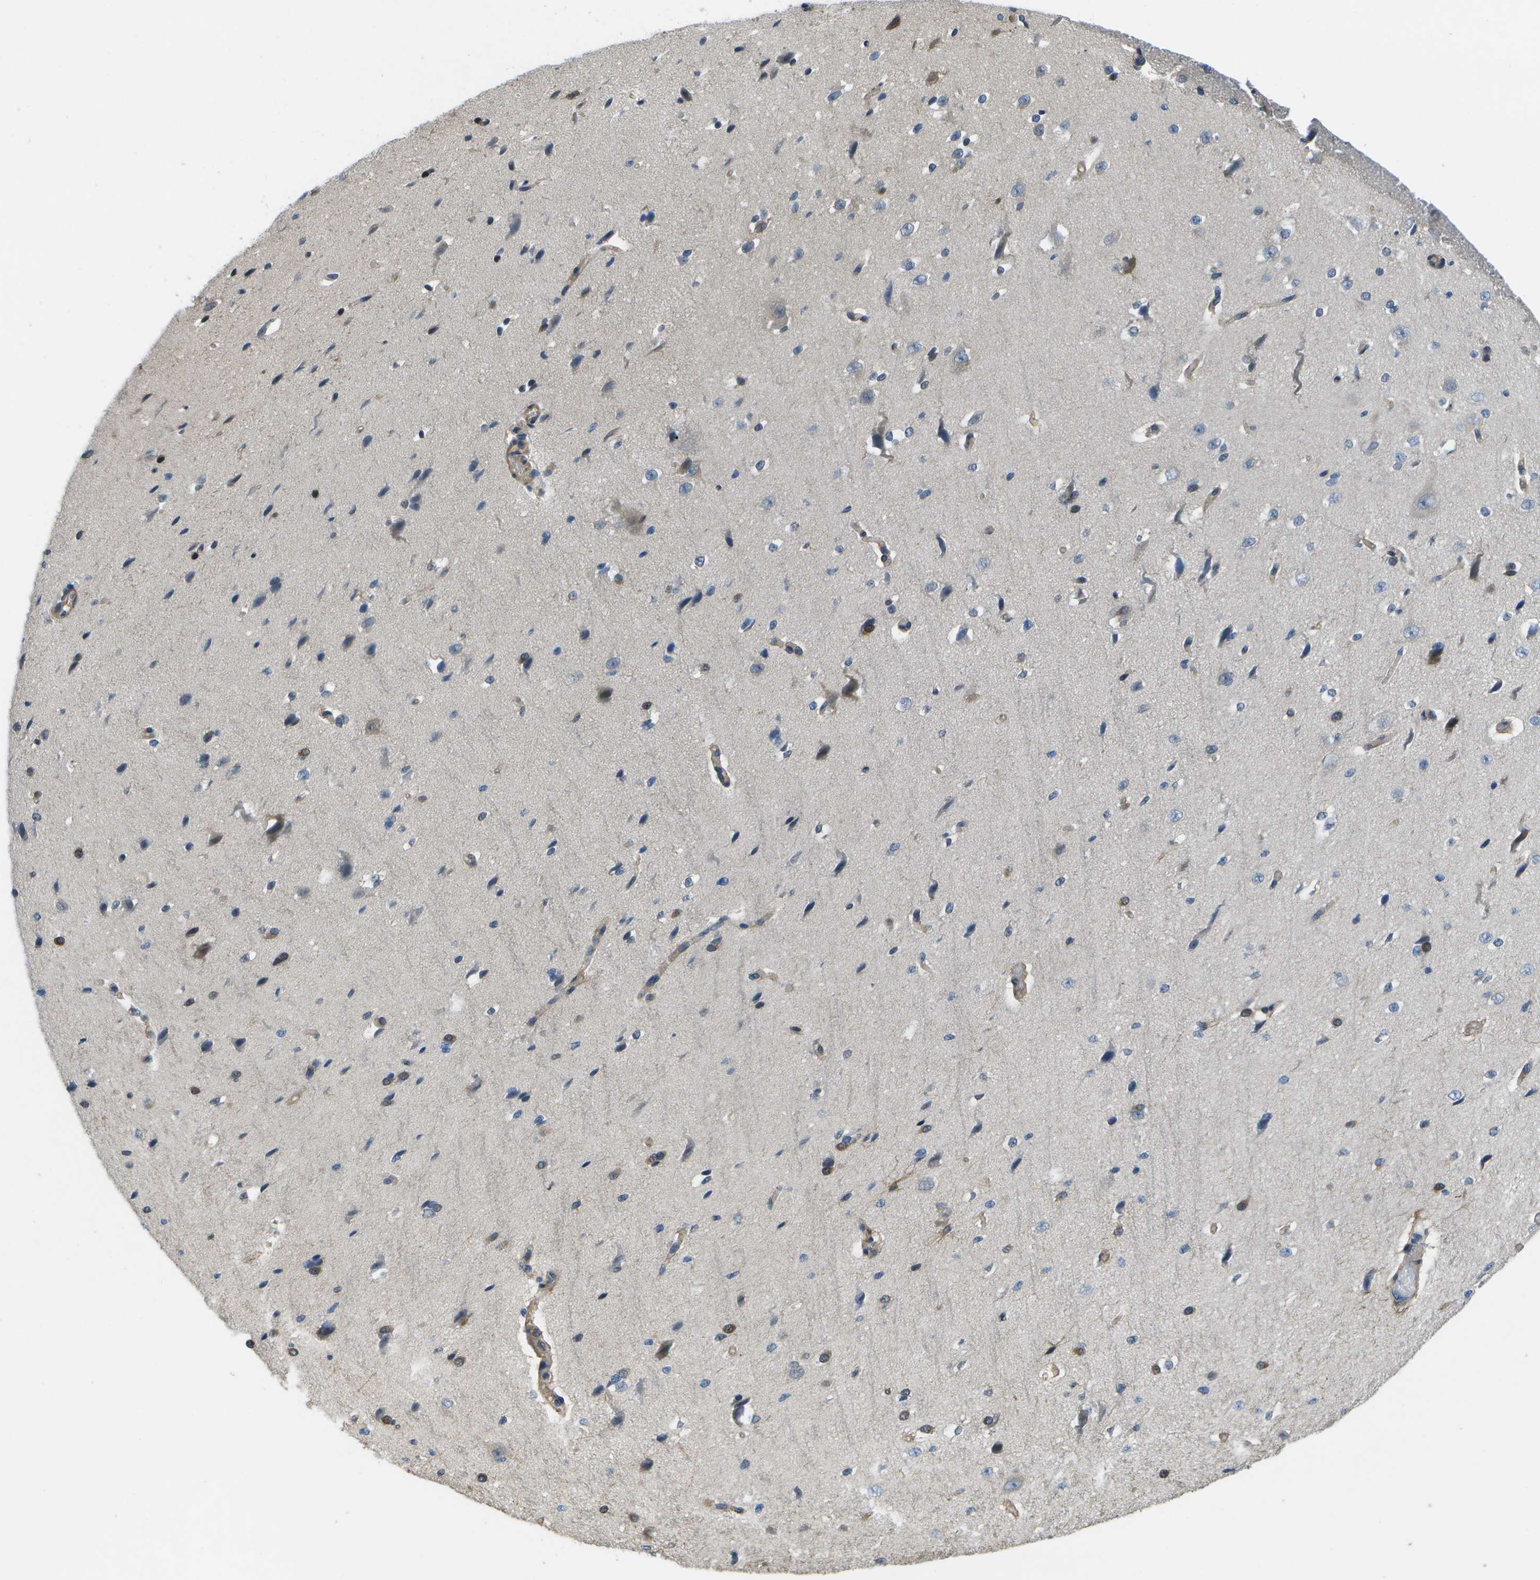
{"staining": {"intensity": "negative", "quantity": "none", "location": "none"}, "tissue": "cerebral cortex", "cell_type": "Endothelial cells", "image_type": "normal", "snomed": [{"axis": "morphology", "description": "Normal tissue, NOS"}, {"axis": "morphology", "description": "Developmental malformation"}, {"axis": "topography", "description": "Cerebral cortex"}], "caption": "Unremarkable cerebral cortex was stained to show a protein in brown. There is no significant staining in endothelial cells.", "gene": "P3H1", "patient": {"sex": "female", "age": 30}}